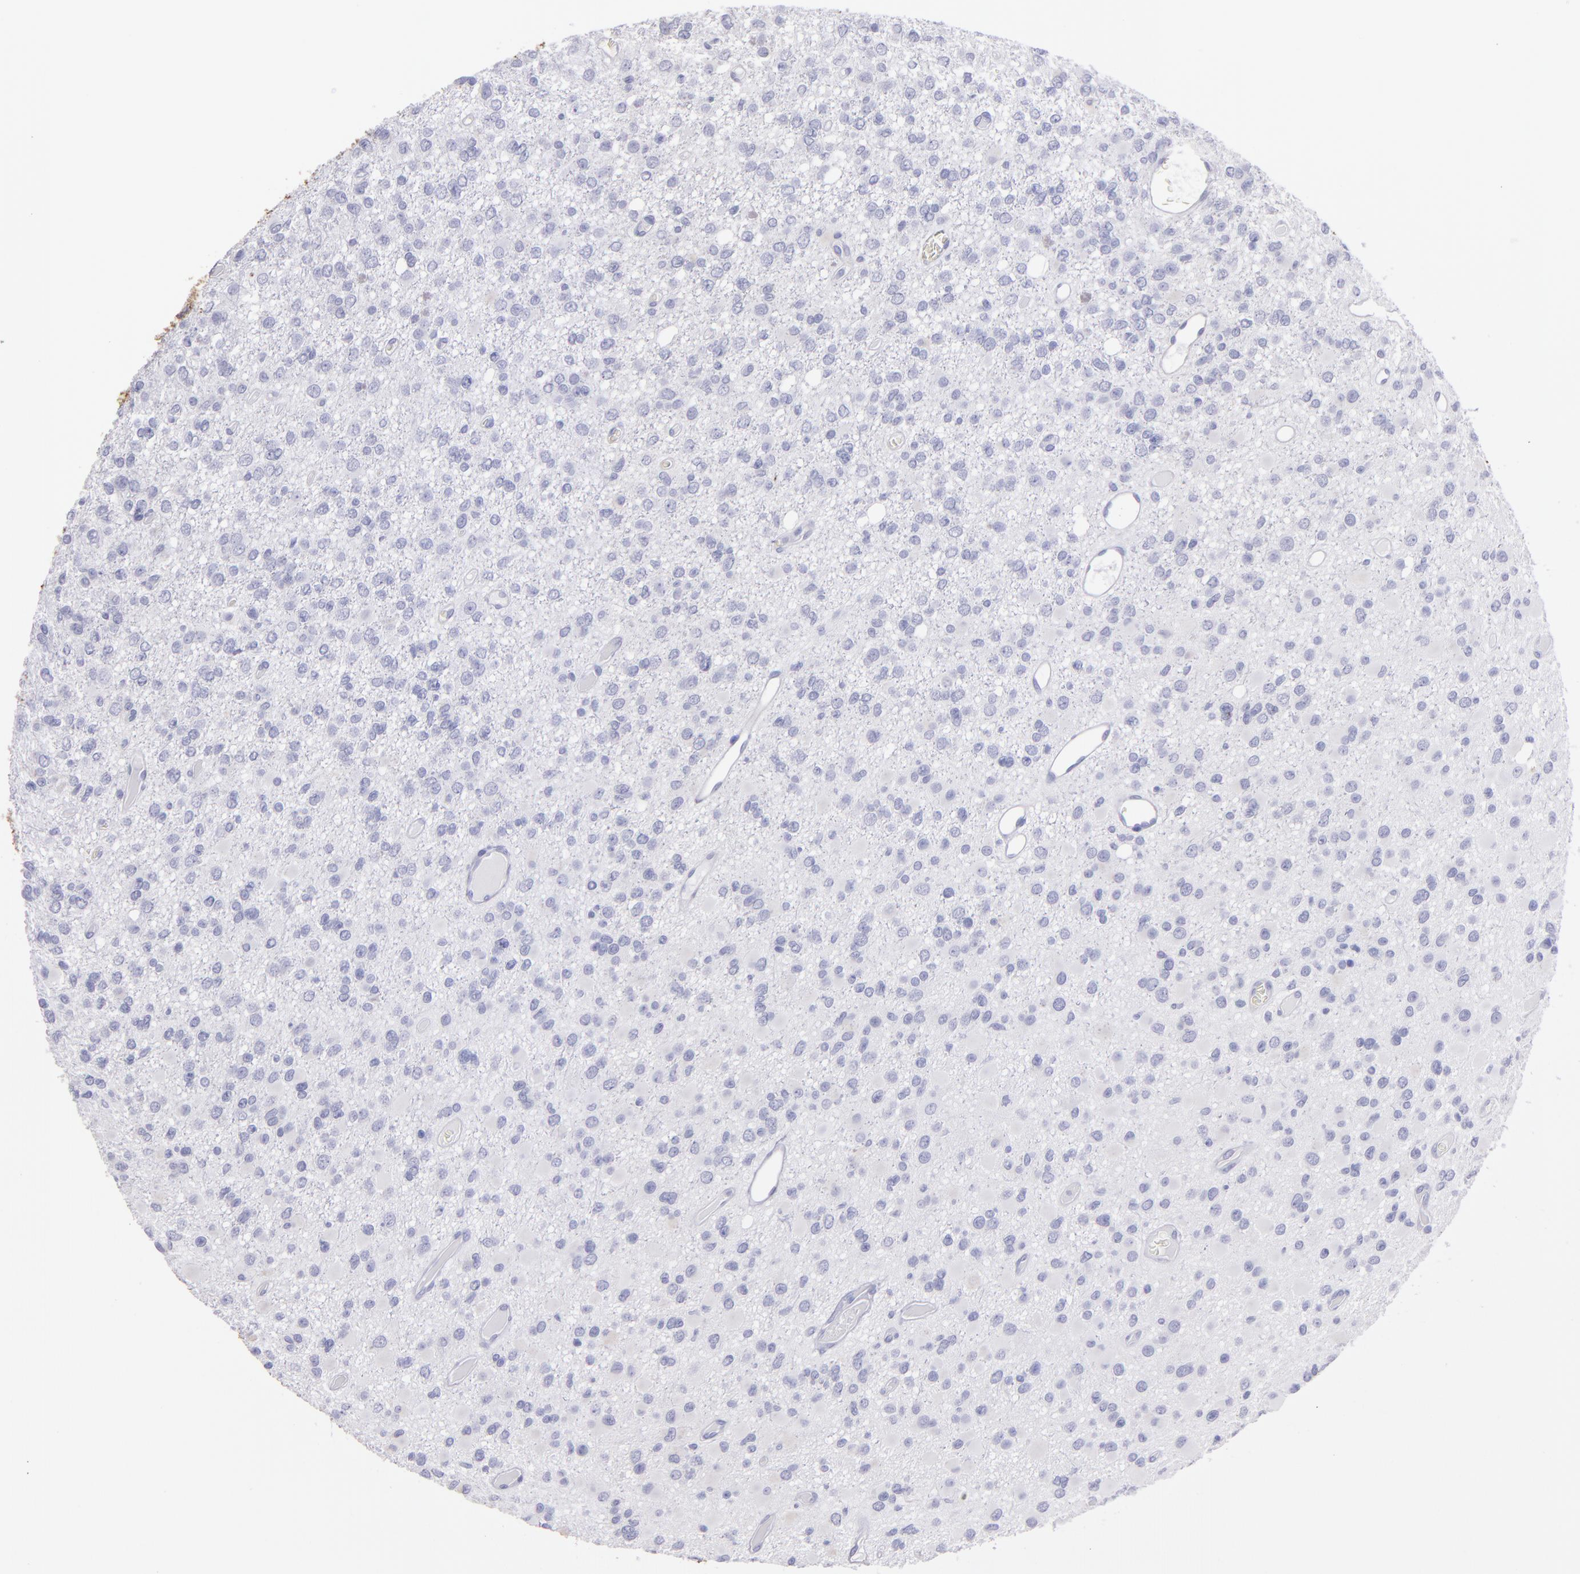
{"staining": {"intensity": "negative", "quantity": "none", "location": "none"}, "tissue": "glioma", "cell_type": "Tumor cells", "image_type": "cancer", "snomed": [{"axis": "morphology", "description": "Glioma, malignant, Low grade"}, {"axis": "topography", "description": "Brain"}], "caption": "Tumor cells are negative for brown protein staining in glioma. Brightfield microscopy of immunohistochemistry stained with DAB (brown) and hematoxylin (blue), captured at high magnification.", "gene": "TG", "patient": {"sex": "male", "age": 42}}